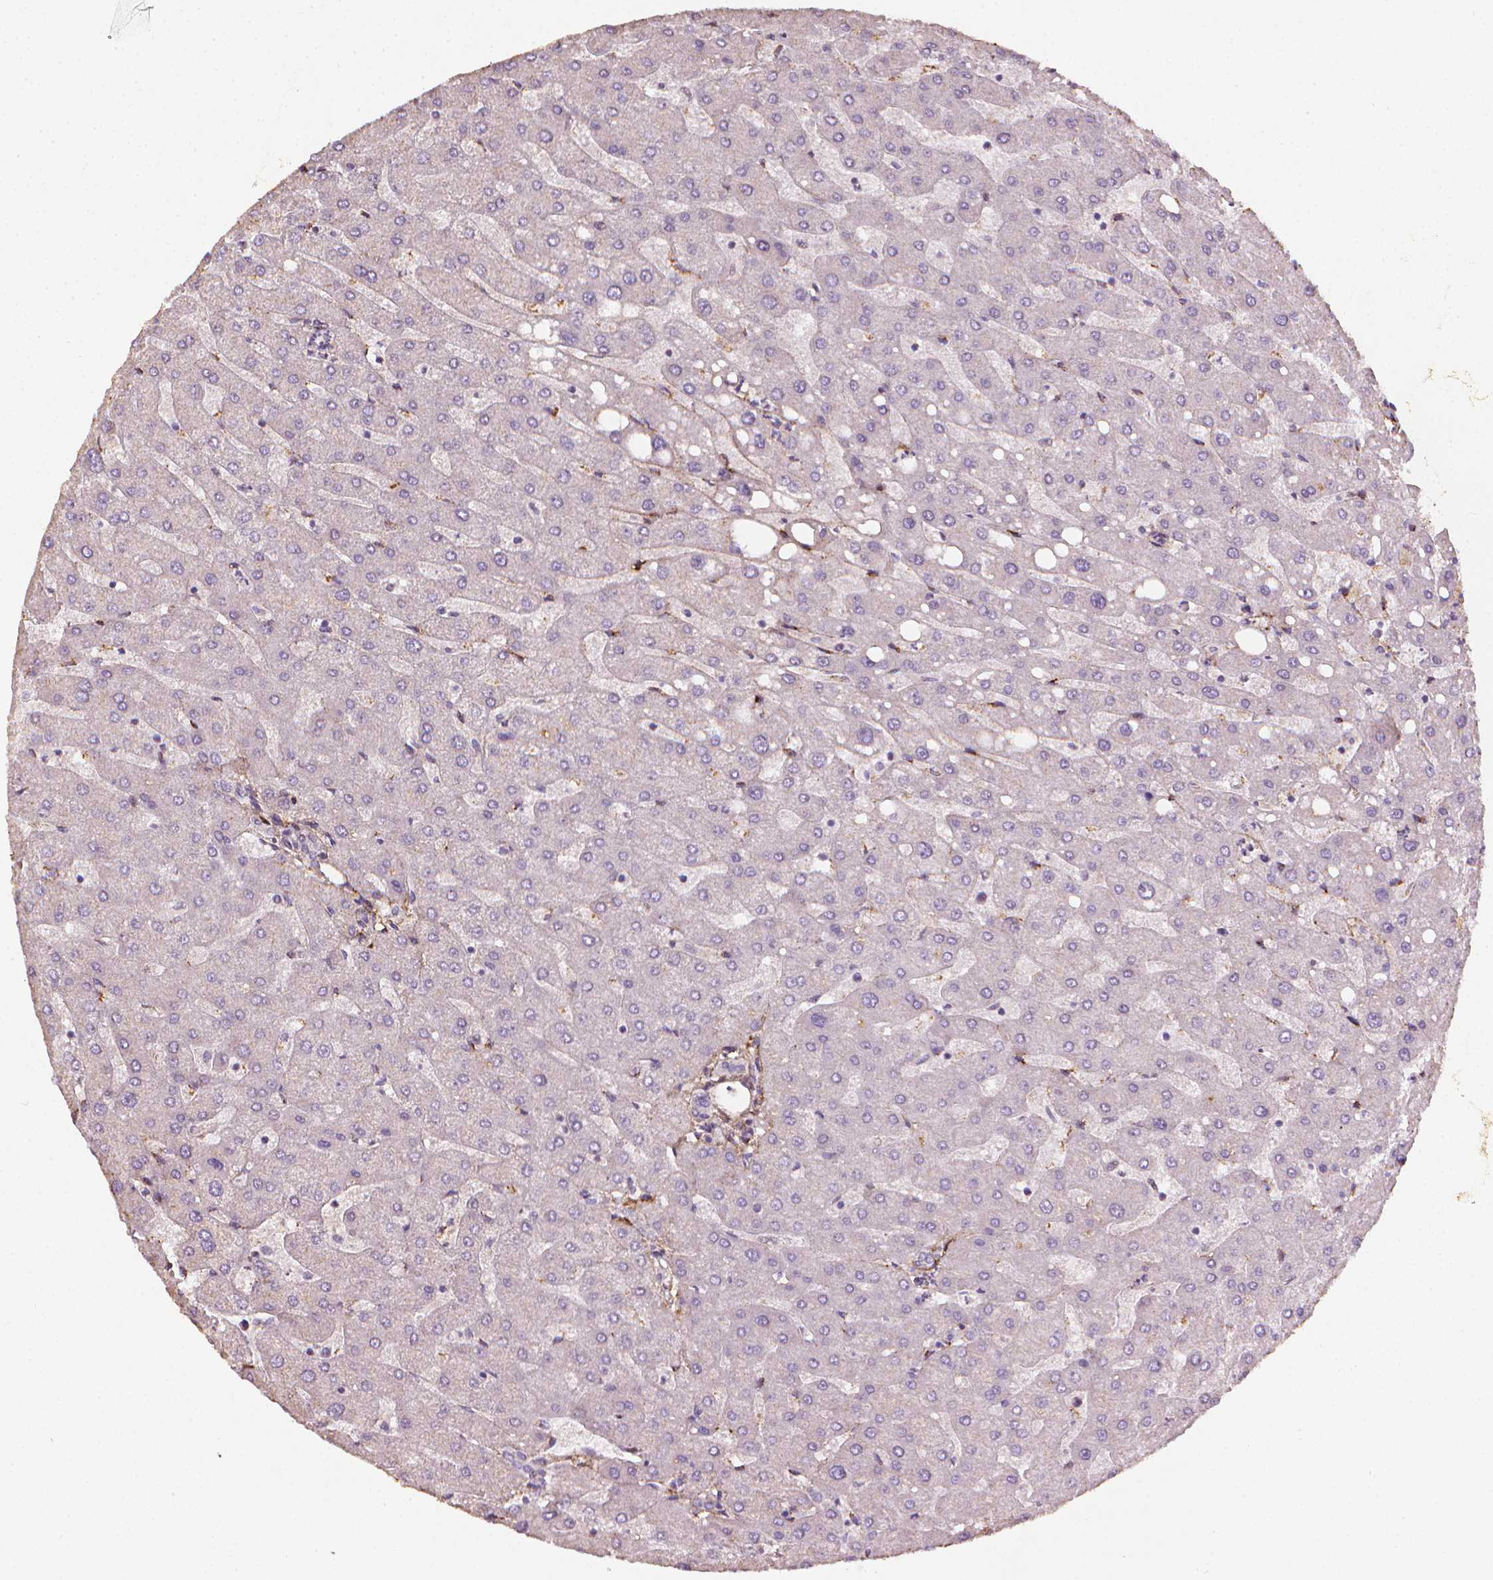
{"staining": {"intensity": "negative", "quantity": "none", "location": "none"}, "tissue": "liver", "cell_type": "Cholangiocytes", "image_type": "normal", "snomed": [{"axis": "morphology", "description": "Normal tissue, NOS"}, {"axis": "topography", "description": "Liver"}], "caption": "Liver was stained to show a protein in brown. There is no significant staining in cholangiocytes. (Brightfield microscopy of DAB IHC at high magnification).", "gene": "DCN", "patient": {"sex": "male", "age": 67}}